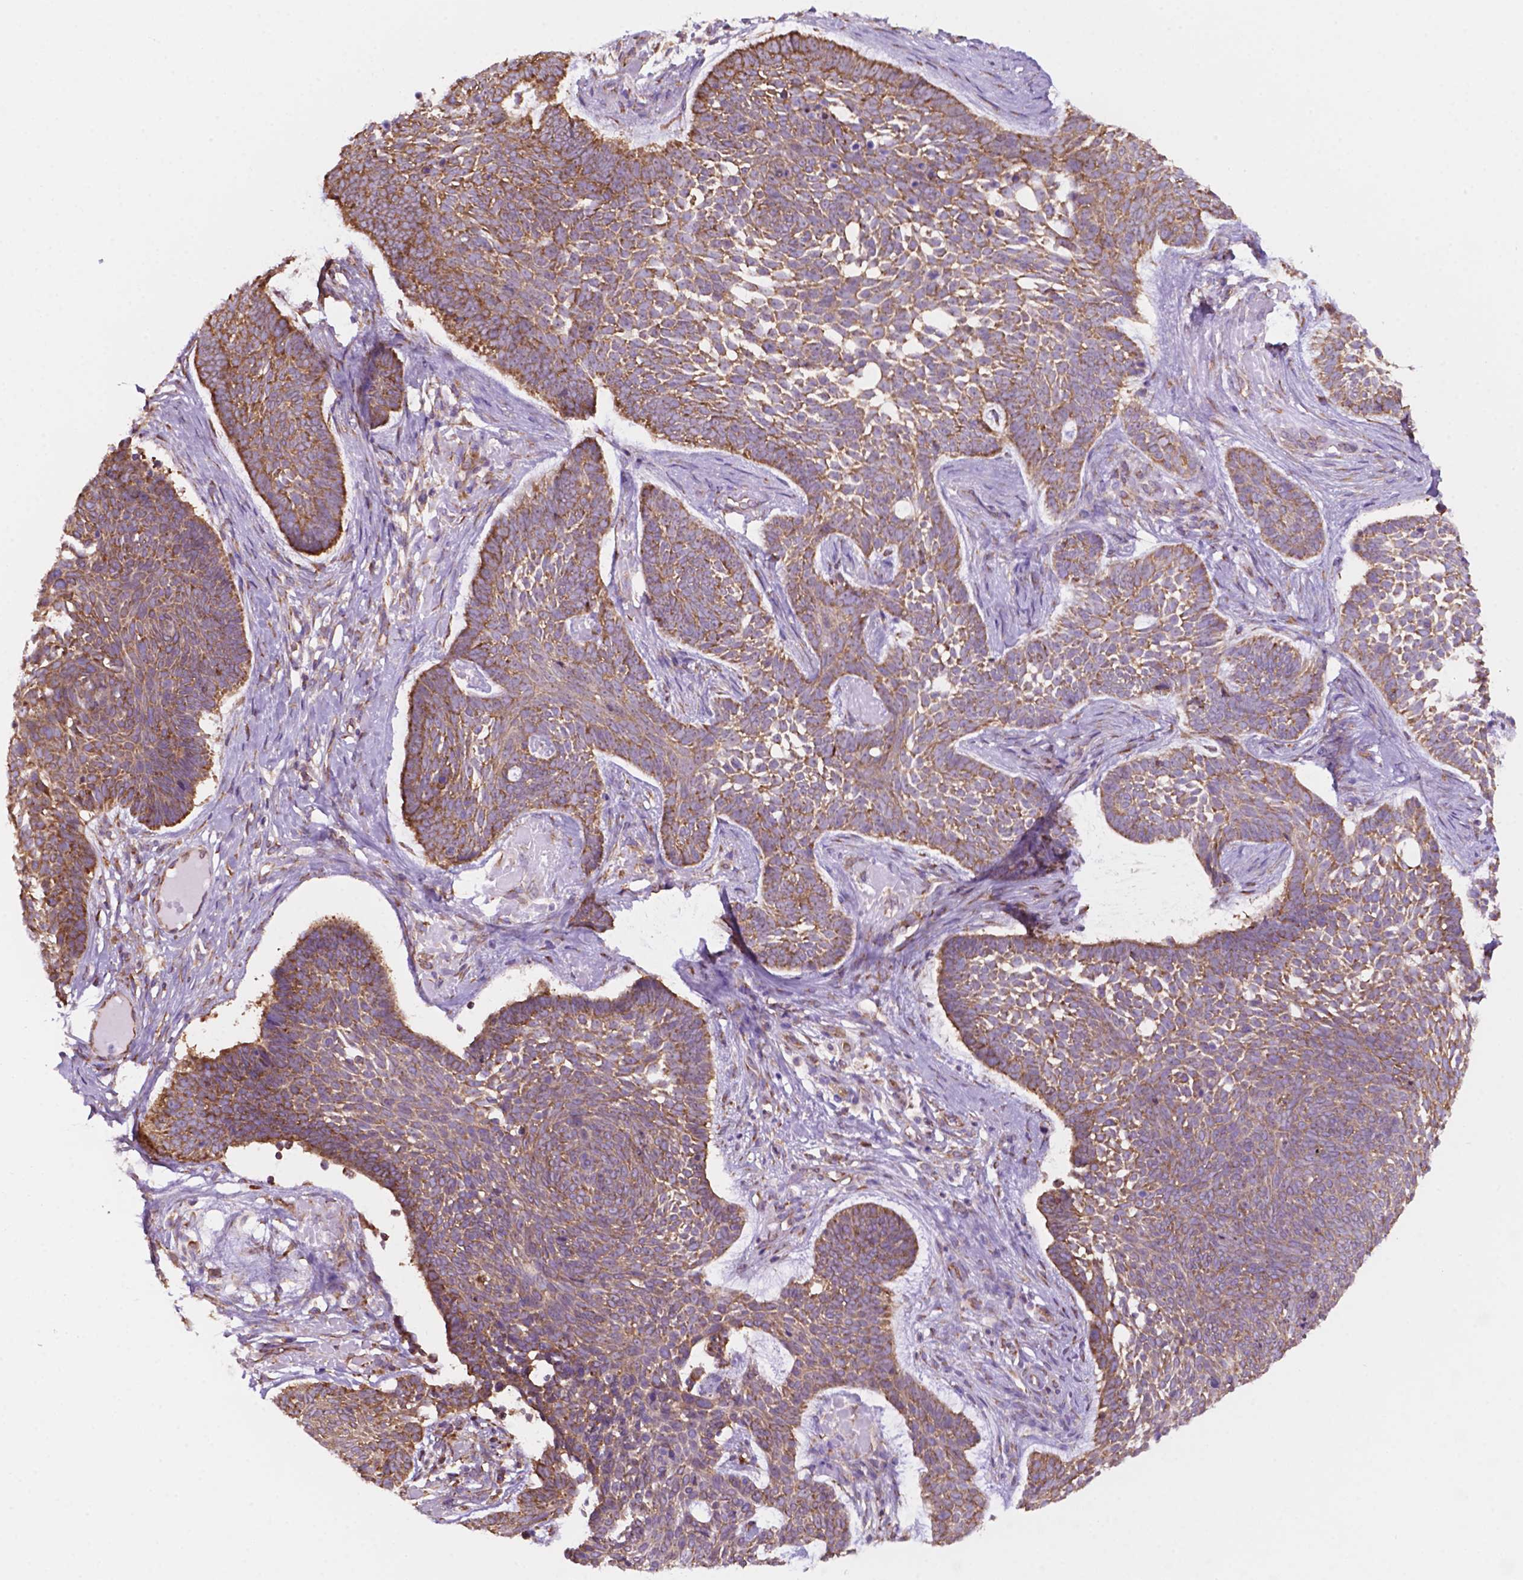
{"staining": {"intensity": "moderate", "quantity": ">75%", "location": "cytoplasmic/membranous"}, "tissue": "skin cancer", "cell_type": "Tumor cells", "image_type": "cancer", "snomed": [{"axis": "morphology", "description": "Basal cell carcinoma"}, {"axis": "topography", "description": "Skin"}], "caption": "Basal cell carcinoma (skin) tissue displays moderate cytoplasmic/membranous positivity in approximately >75% of tumor cells, visualized by immunohistochemistry.", "gene": "RPL29", "patient": {"sex": "male", "age": 85}}